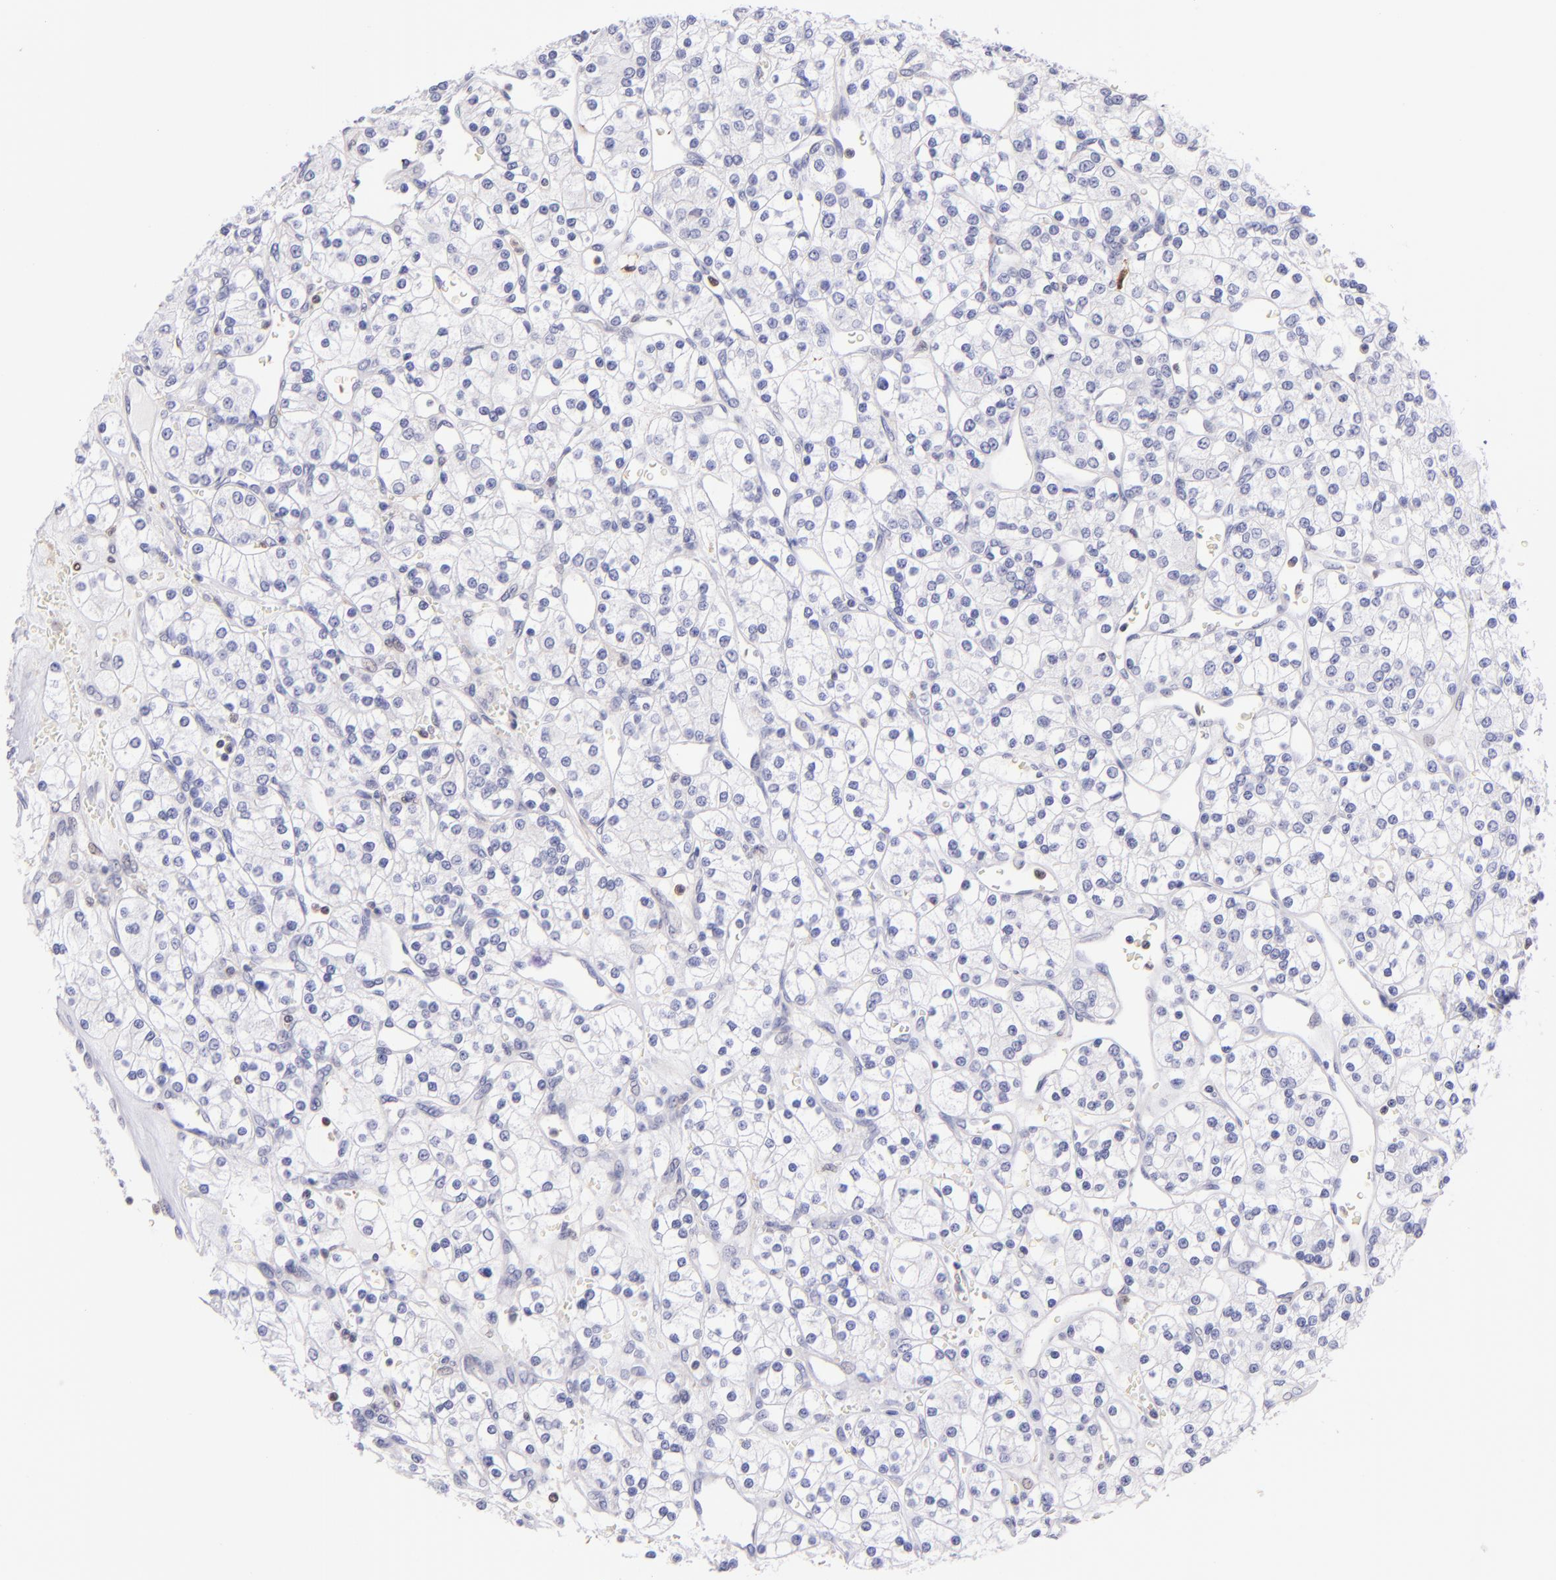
{"staining": {"intensity": "negative", "quantity": "none", "location": "none"}, "tissue": "renal cancer", "cell_type": "Tumor cells", "image_type": "cancer", "snomed": [{"axis": "morphology", "description": "Adenocarcinoma, NOS"}, {"axis": "topography", "description": "Kidney"}], "caption": "The micrograph demonstrates no staining of tumor cells in adenocarcinoma (renal). The staining is performed using DAB (3,3'-diaminobenzidine) brown chromogen with nuclei counter-stained in using hematoxylin.", "gene": "BTK", "patient": {"sex": "female", "age": 62}}